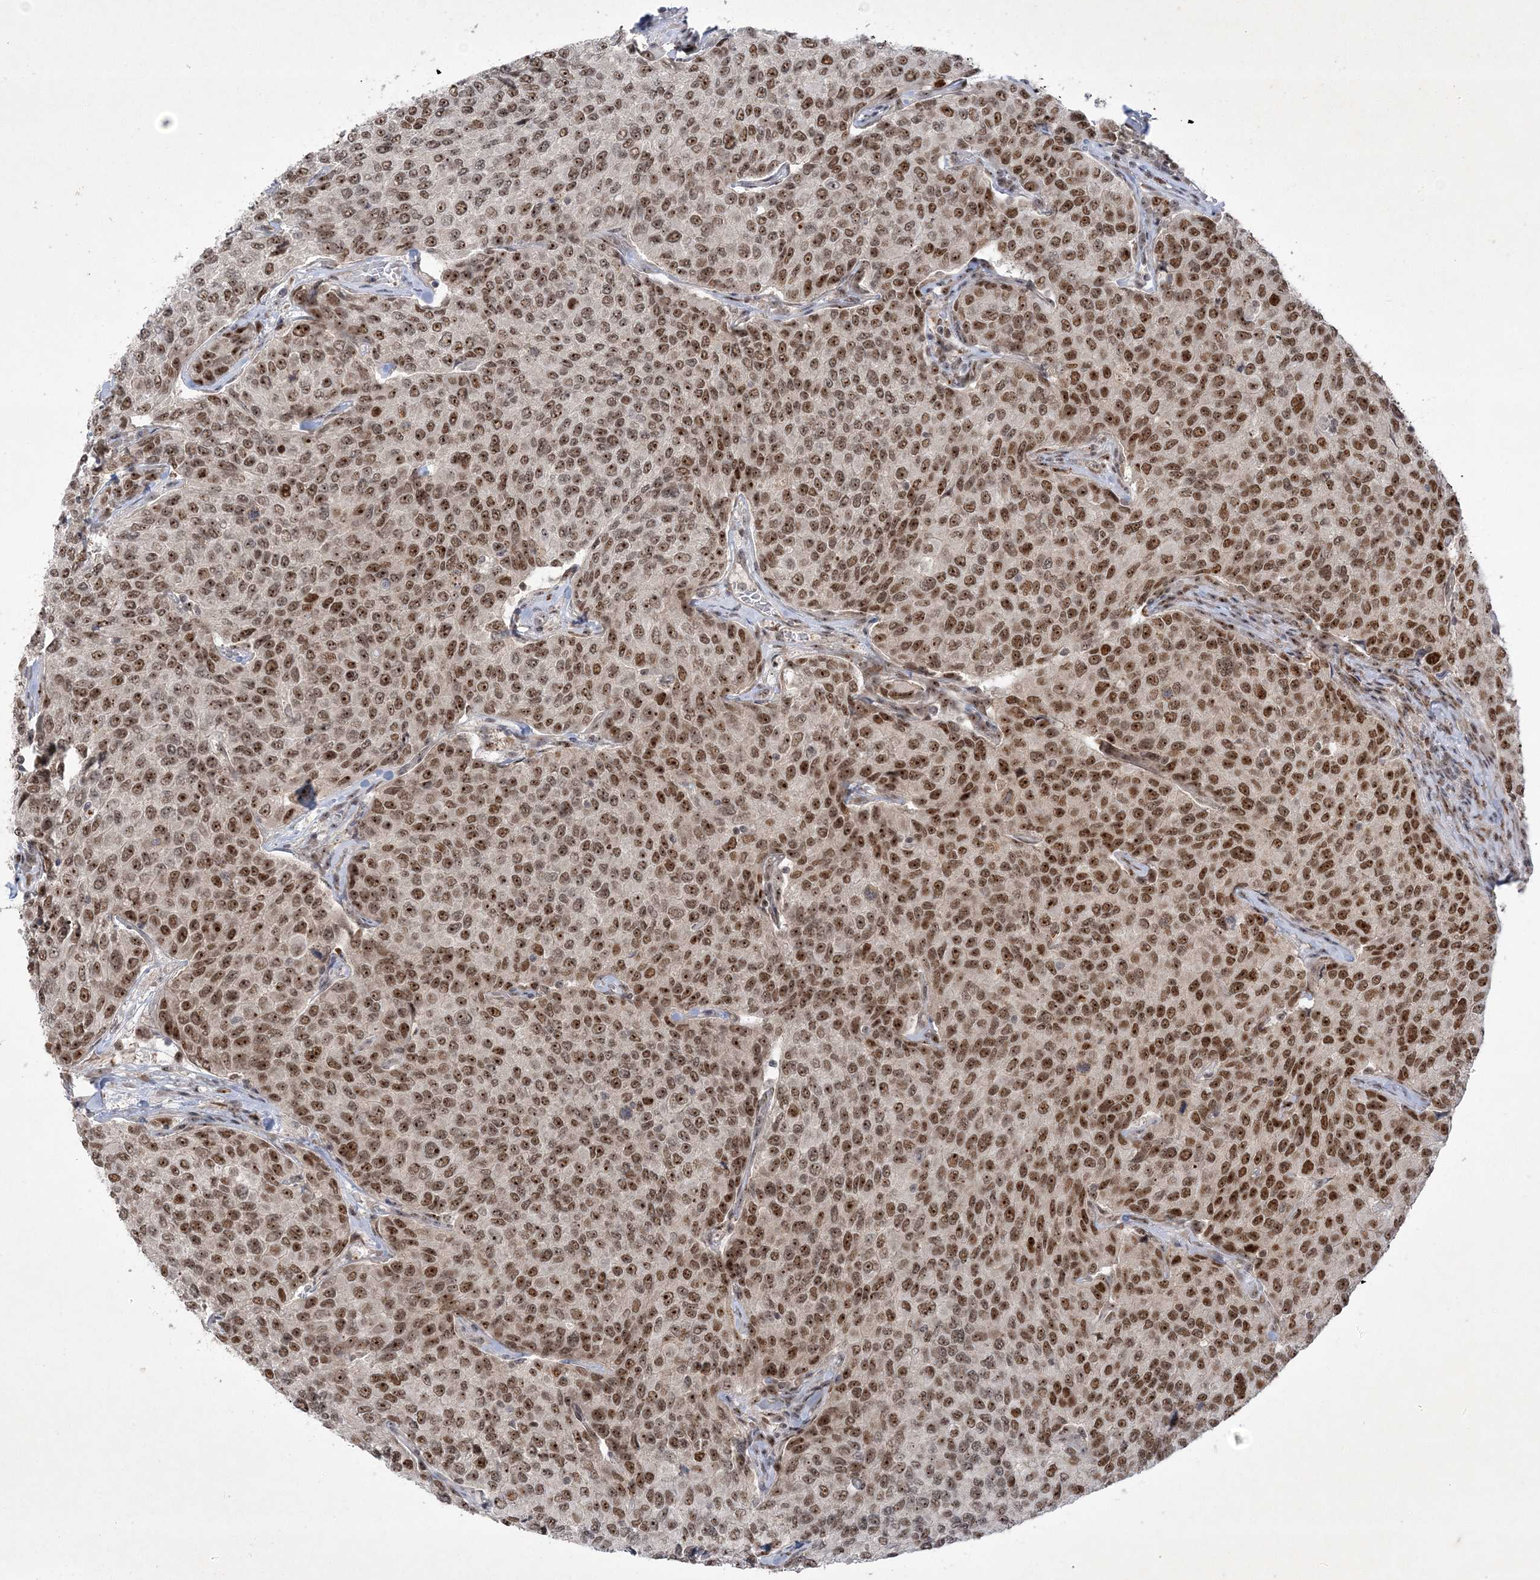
{"staining": {"intensity": "moderate", "quantity": ">75%", "location": "nuclear"}, "tissue": "breast cancer", "cell_type": "Tumor cells", "image_type": "cancer", "snomed": [{"axis": "morphology", "description": "Duct carcinoma"}, {"axis": "topography", "description": "Breast"}], "caption": "Breast cancer (intraductal carcinoma) stained with a protein marker shows moderate staining in tumor cells.", "gene": "NPM3", "patient": {"sex": "female", "age": 55}}